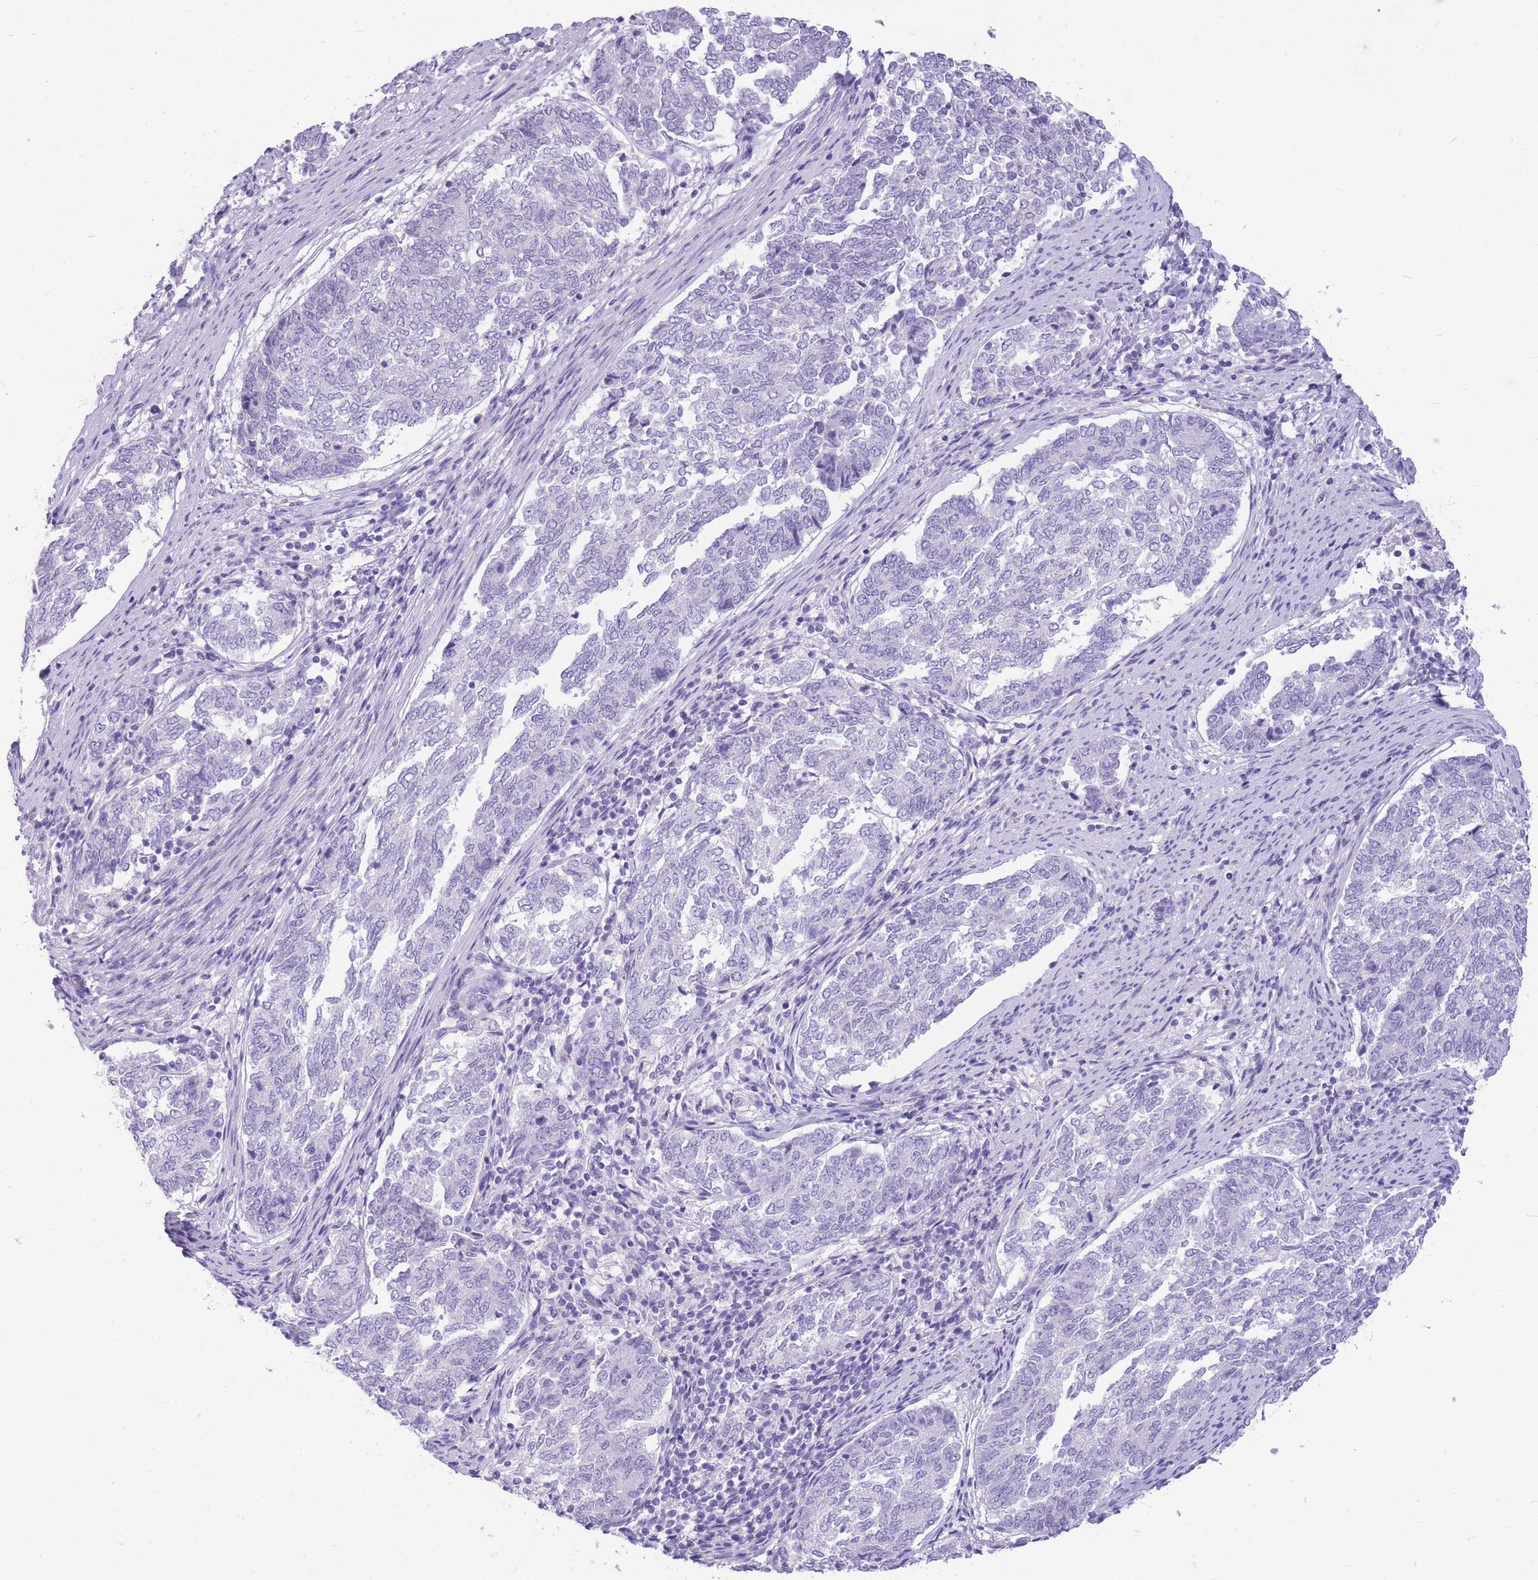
{"staining": {"intensity": "negative", "quantity": "none", "location": "none"}, "tissue": "endometrial cancer", "cell_type": "Tumor cells", "image_type": "cancer", "snomed": [{"axis": "morphology", "description": "Adenocarcinoma, NOS"}, {"axis": "topography", "description": "Endometrium"}], "caption": "IHC photomicrograph of human endometrial cancer (adenocarcinoma) stained for a protein (brown), which exhibits no positivity in tumor cells.", "gene": "ZNF311", "patient": {"sex": "female", "age": 80}}